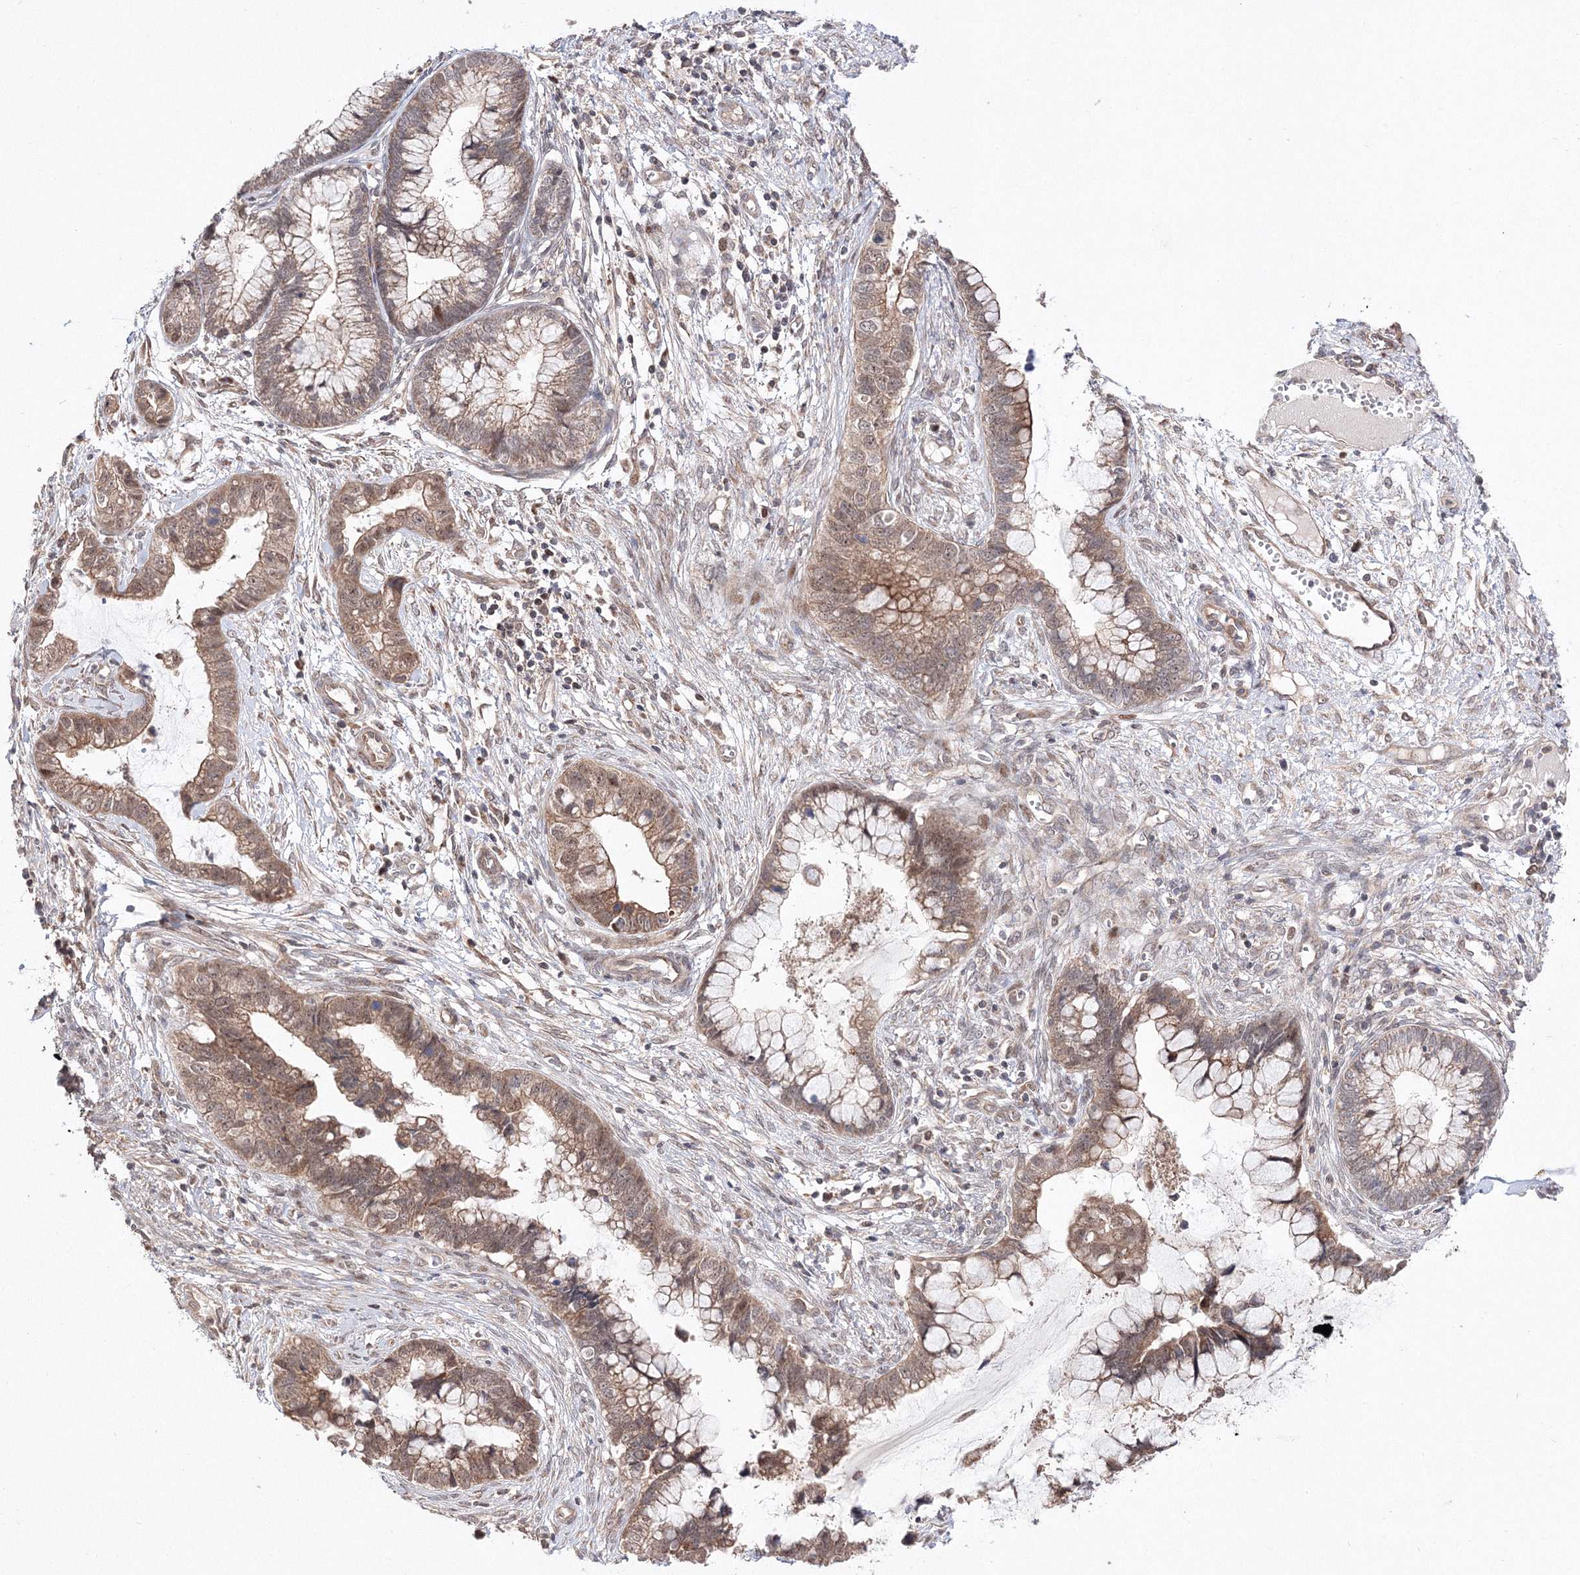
{"staining": {"intensity": "moderate", "quantity": ">75%", "location": "cytoplasmic/membranous"}, "tissue": "cervical cancer", "cell_type": "Tumor cells", "image_type": "cancer", "snomed": [{"axis": "morphology", "description": "Adenocarcinoma, NOS"}, {"axis": "topography", "description": "Cervix"}], "caption": "Immunohistochemical staining of human cervical cancer (adenocarcinoma) demonstrates medium levels of moderate cytoplasmic/membranous protein positivity in approximately >75% of tumor cells.", "gene": "DALRD3", "patient": {"sex": "female", "age": 44}}